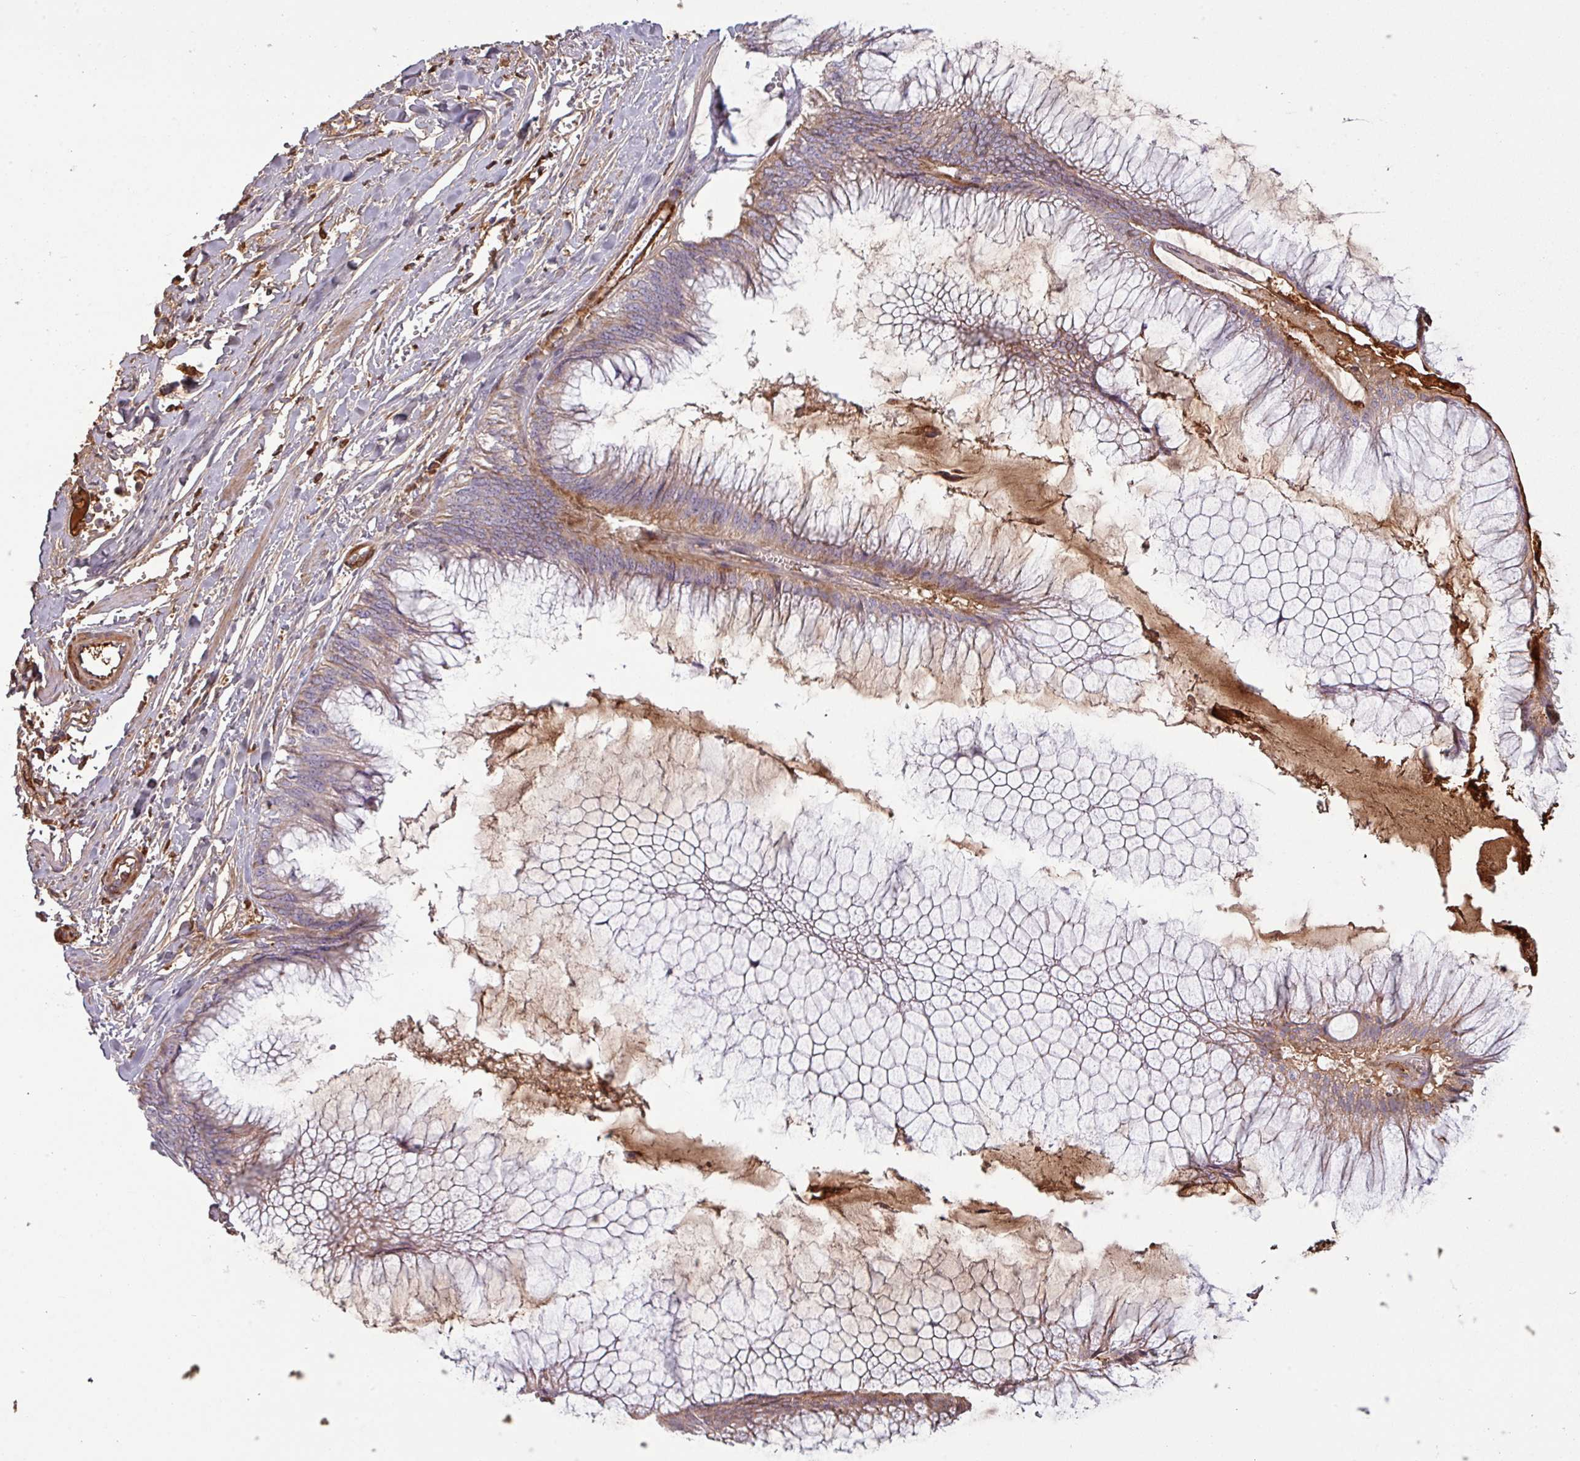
{"staining": {"intensity": "moderate", "quantity": "<25%", "location": "cytoplasmic/membranous"}, "tissue": "ovarian cancer", "cell_type": "Tumor cells", "image_type": "cancer", "snomed": [{"axis": "morphology", "description": "Cystadenocarcinoma, mucinous, NOS"}, {"axis": "topography", "description": "Ovary"}], "caption": "High-power microscopy captured an IHC photomicrograph of ovarian cancer, revealing moderate cytoplasmic/membranous staining in about <25% of tumor cells.", "gene": "C4B", "patient": {"sex": "female", "age": 44}}